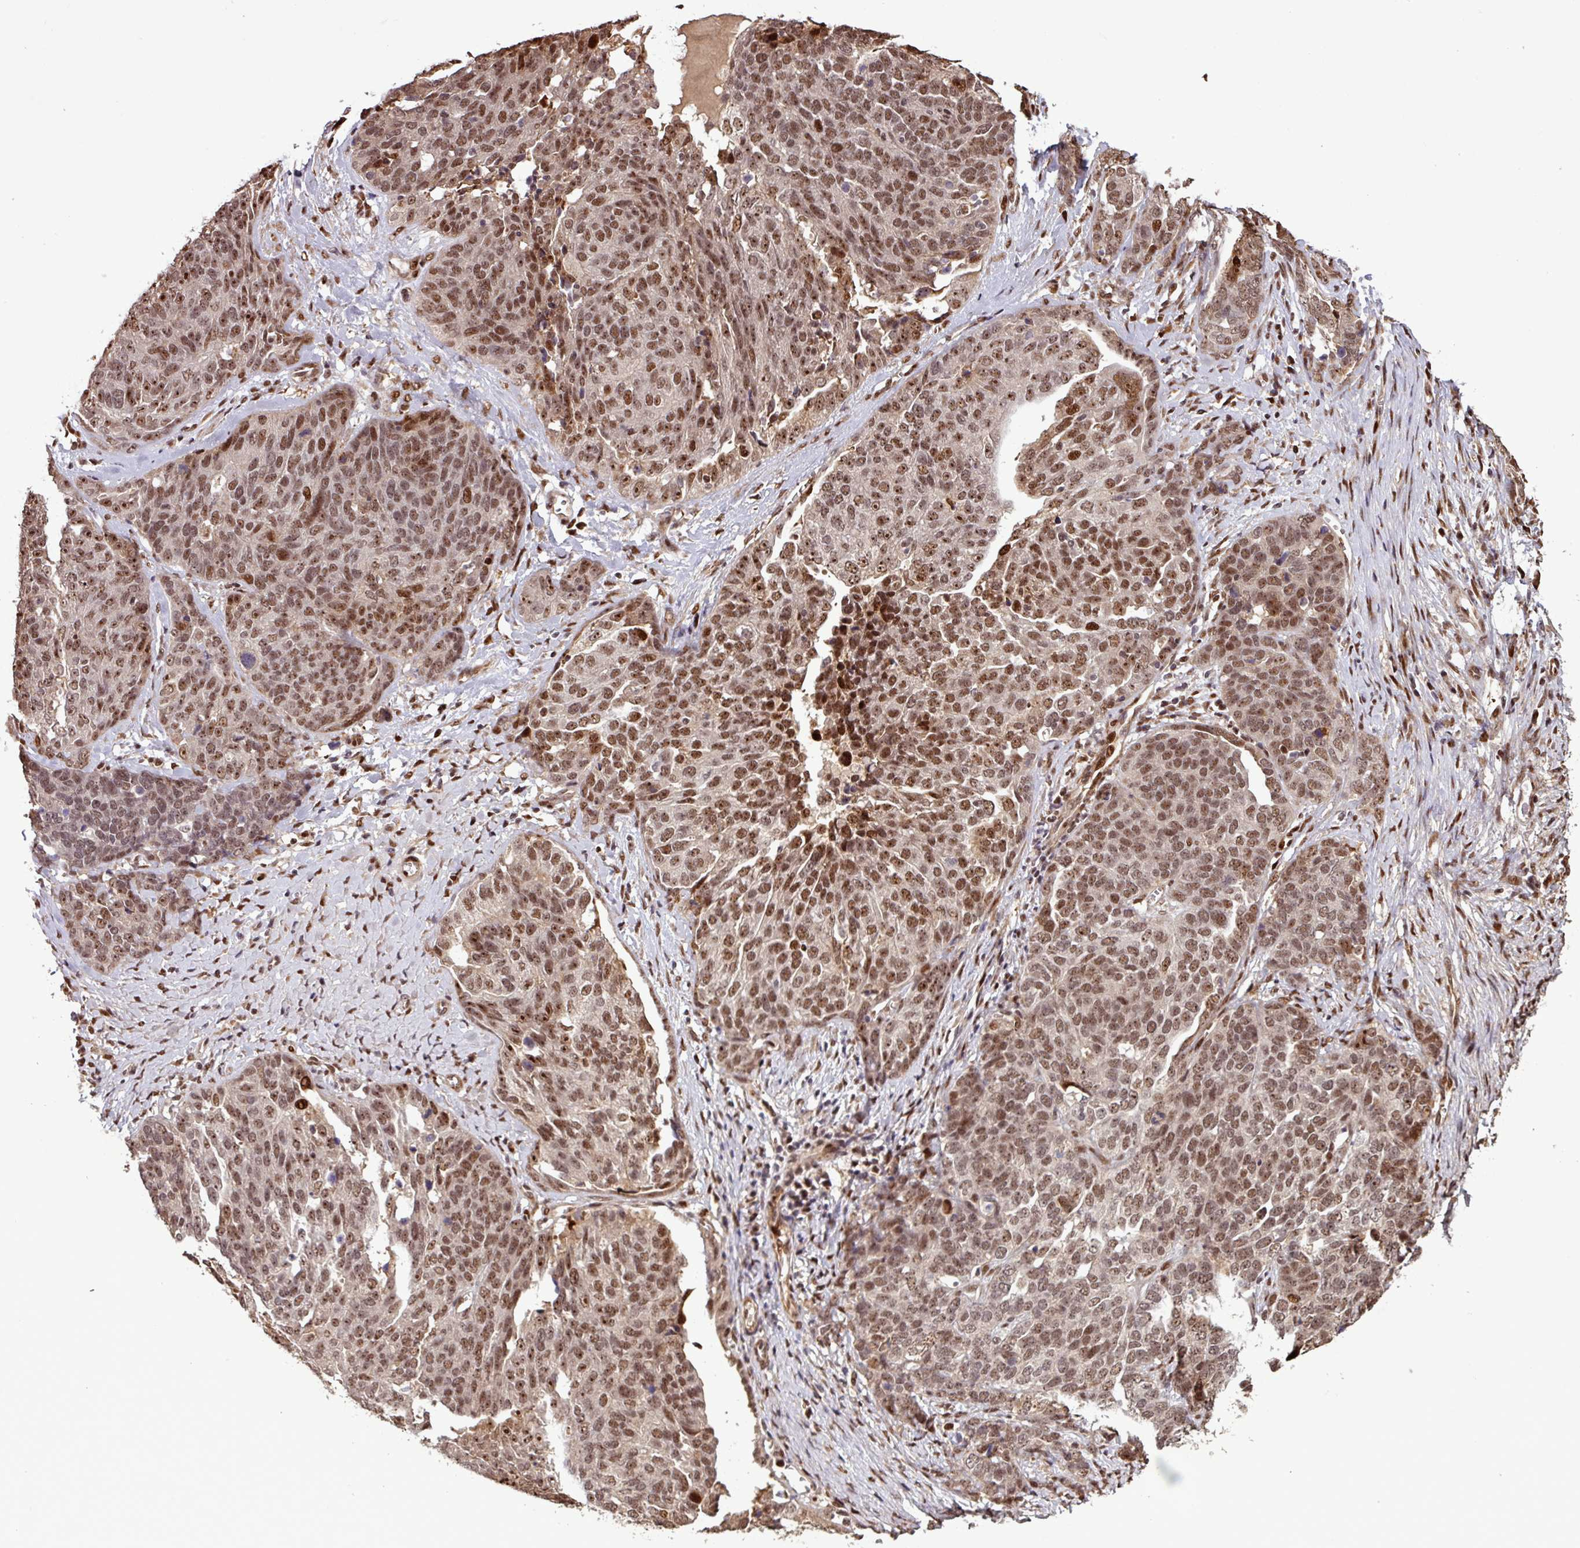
{"staining": {"intensity": "moderate", "quantity": ">75%", "location": "nuclear"}, "tissue": "ovarian cancer", "cell_type": "Tumor cells", "image_type": "cancer", "snomed": [{"axis": "morphology", "description": "Cystadenocarcinoma, serous, NOS"}, {"axis": "topography", "description": "Ovary"}], "caption": "DAB (3,3'-diaminobenzidine) immunohistochemical staining of human serous cystadenocarcinoma (ovarian) demonstrates moderate nuclear protein positivity in approximately >75% of tumor cells. (Stains: DAB (3,3'-diaminobenzidine) in brown, nuclei in blue, Microscopy: brightfield microscopy at high magnification).", "gene": "SLC22A24", "patient": {"sex": "female", "age": 44}}